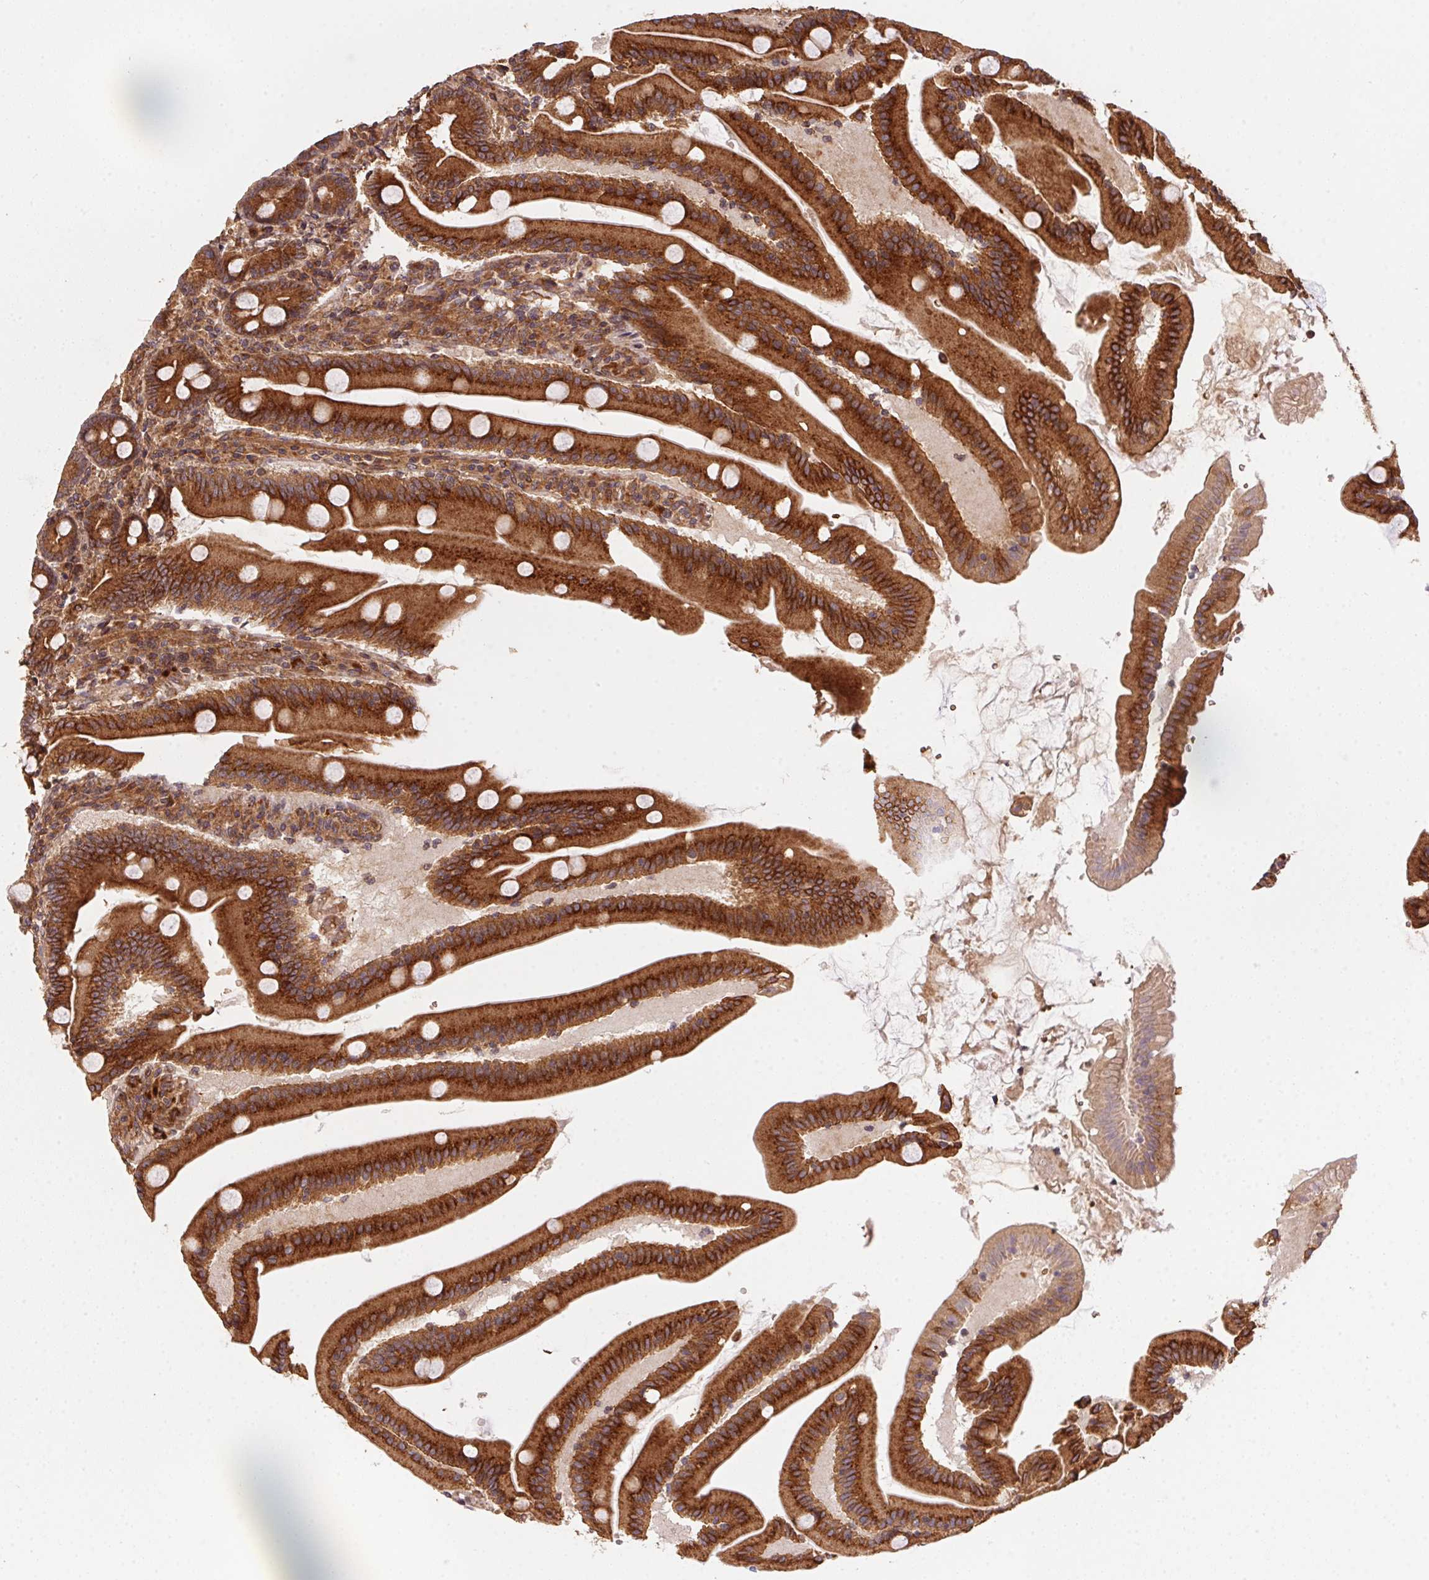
{"staining": {"intensity": "strong", "quantity": ">75%", "location": "cytoplasmic/membranous"}, "tissue": "small intestine", "cell_type": "Glandular cells", "image_type": "normal", "snomed": [{"axis": "morphology", "description": "Normal tissue, NOS"}, {"axis": "topography", "description": "Small intestine"}], "caption": "Immunohistochemistry (IHC) image of normal small intestine stained for a protein (brown), which shows high levels of strong cytoplasmic/membranous staining in about >75% of glandular cells.", "gene": "USE1", "patient": {"sex": "male", "age": 37}}